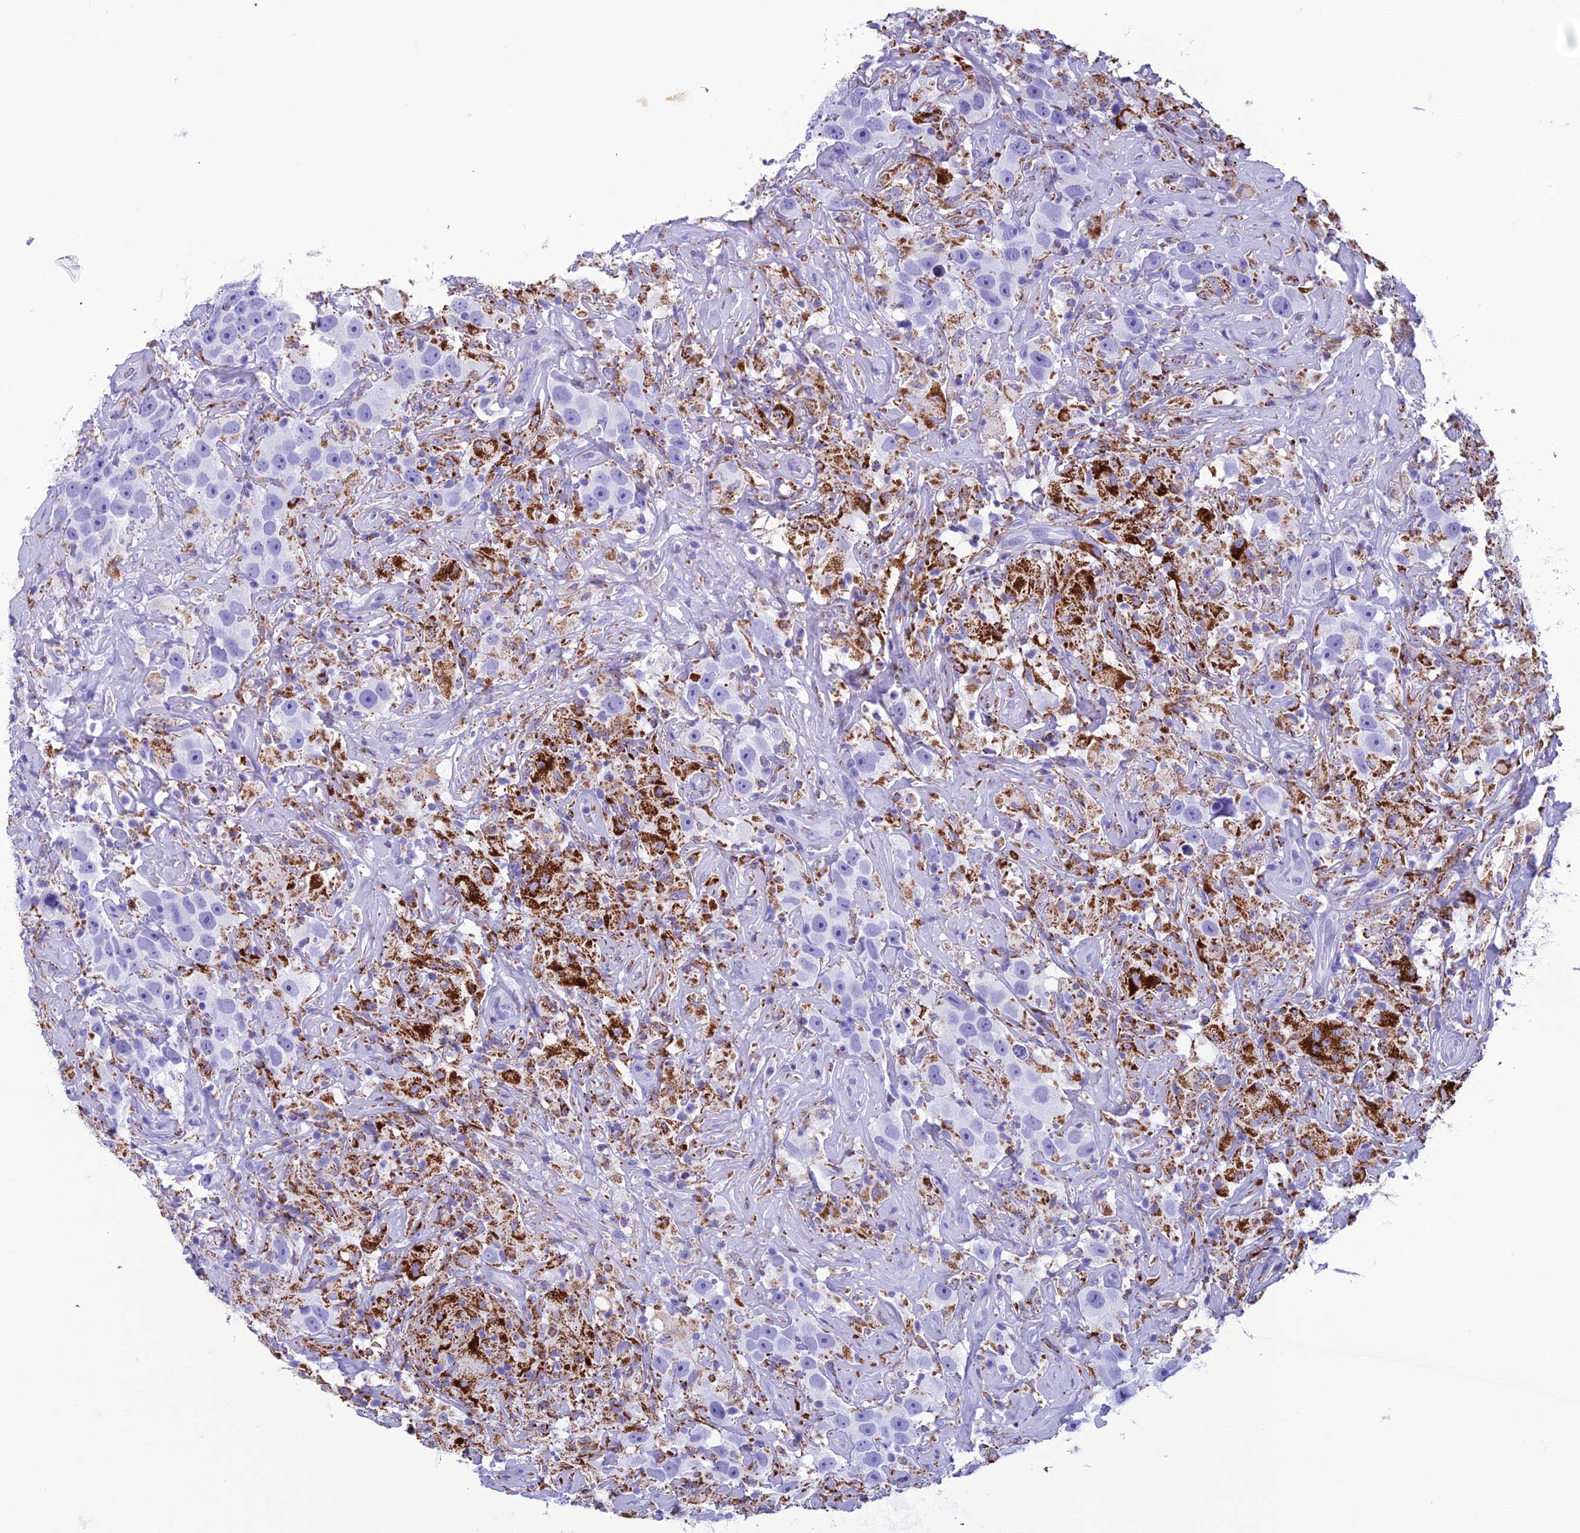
{"staining": {"intensity": "strong", "quantity": "<25%", "location": "cytoplasmic/membranous"}, "tissue": "testis cancer", "cell_type": "Tumor cells", "image_type": "cancer", "snomed": [{"axis": "morphology", "description": "Seminoma, NOS"}, {"axis": "topography", "description": "Testis"}], "caption": "The micrograph shows a brown stain indicating the presence of a protein in the cytoplasmic/membranous of tumor cells in testis seminoma. (Brightfield microscopy of DAB IHC at high magnification).", "gene": "TRAM1L1", "patient": {"sex": "male", "age": 49}}